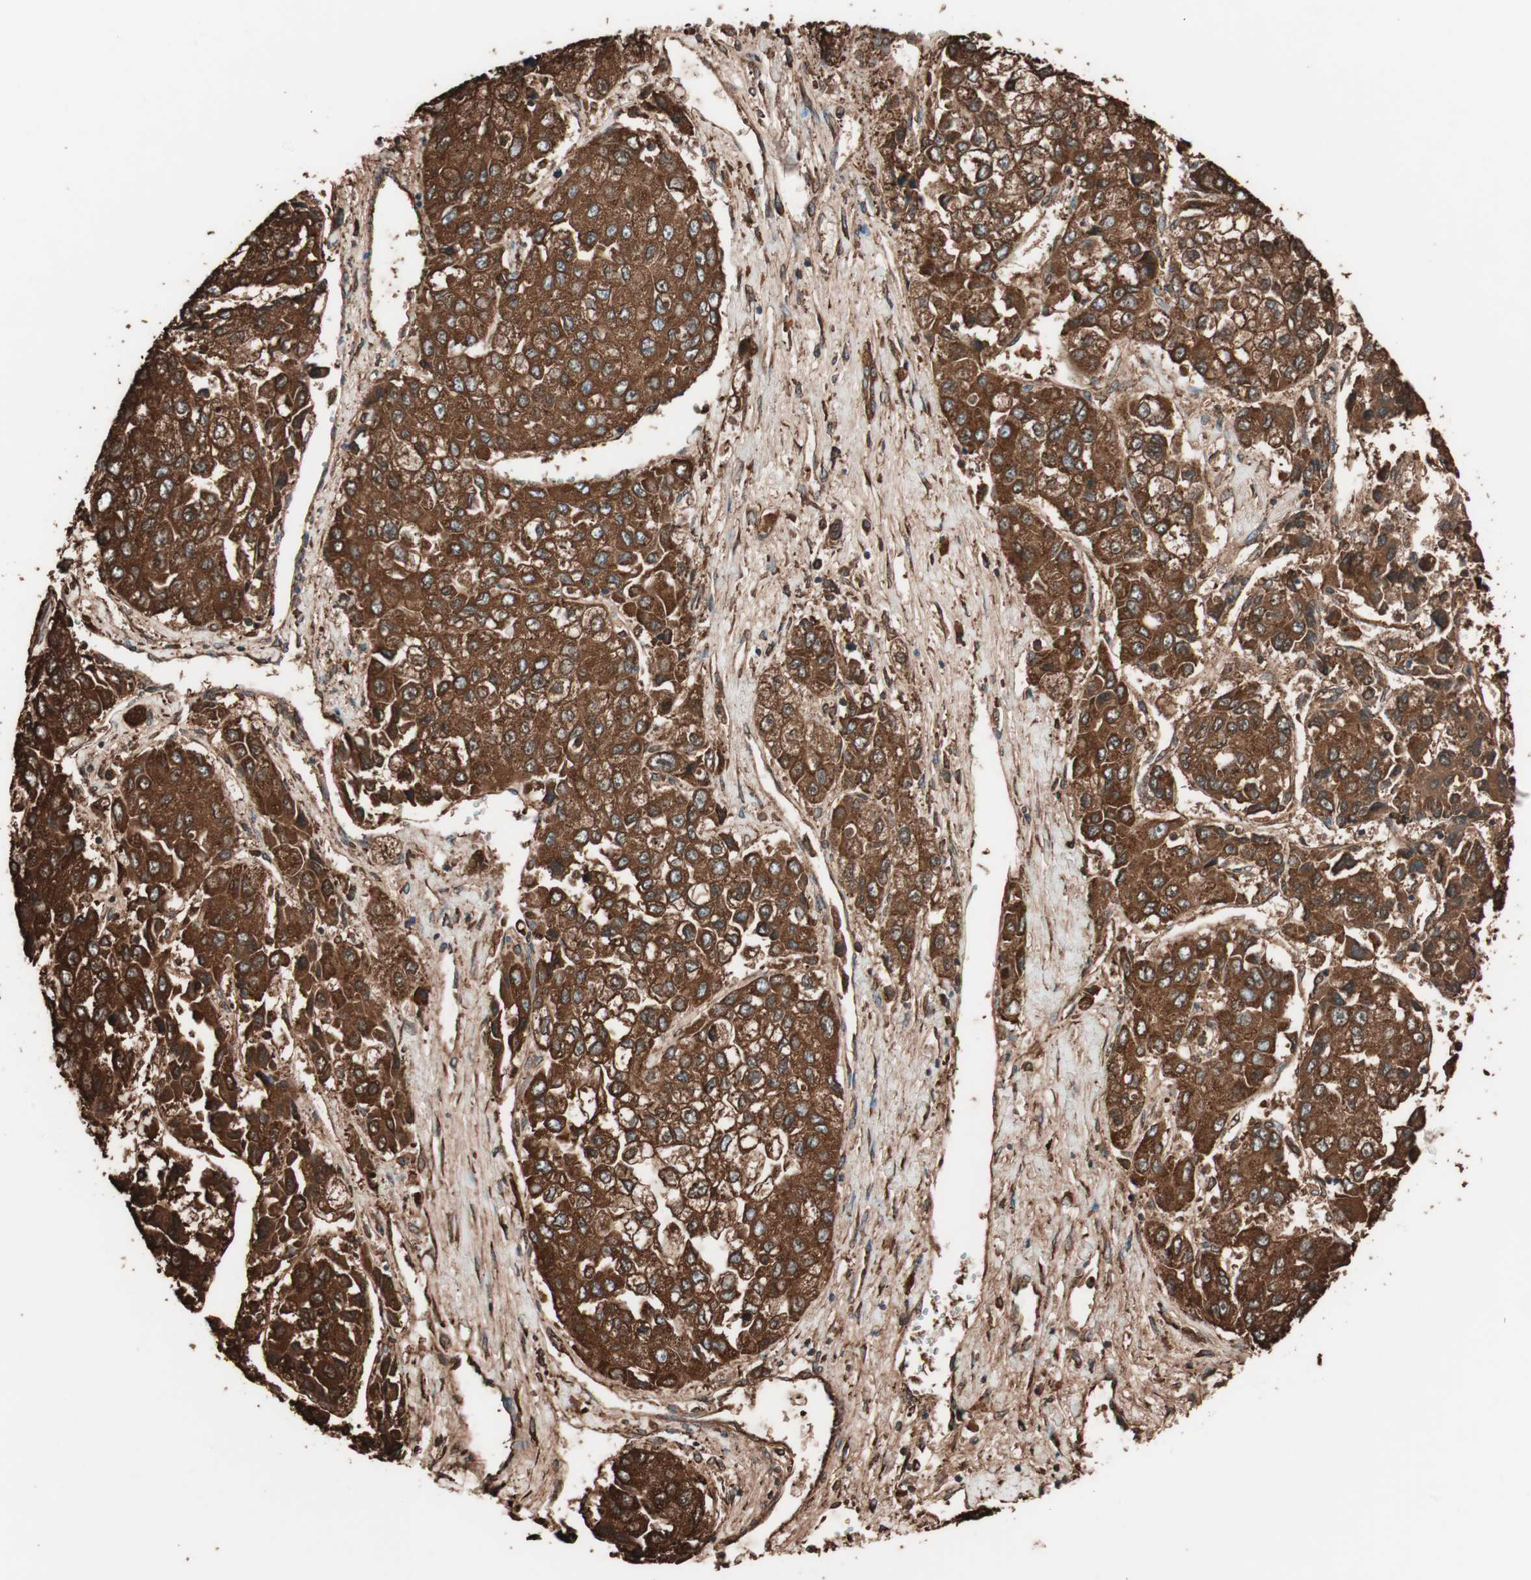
{"staining": {"intensity": "strong", "quantity": ">75%", "location": "cytoplasmic/membranous"}, "tissue": "liver cancer", "cell_type": "Tumor cells", "image_type": "cancer", "snomed": [{"axis": "morphology", "description": "Carcinoma, Hepatocellular, NOS"}, {"axis": "topography", "description": "Liver"}], "caption": "This is a micrograph of IHC staining of liver cancer (hepatocellular carcinoma), which shows strong staining in the cytoplasmic/membranous of tumor cells.", "gene": "VEGFA", "patient": {"sex": "female", "age": 66}}